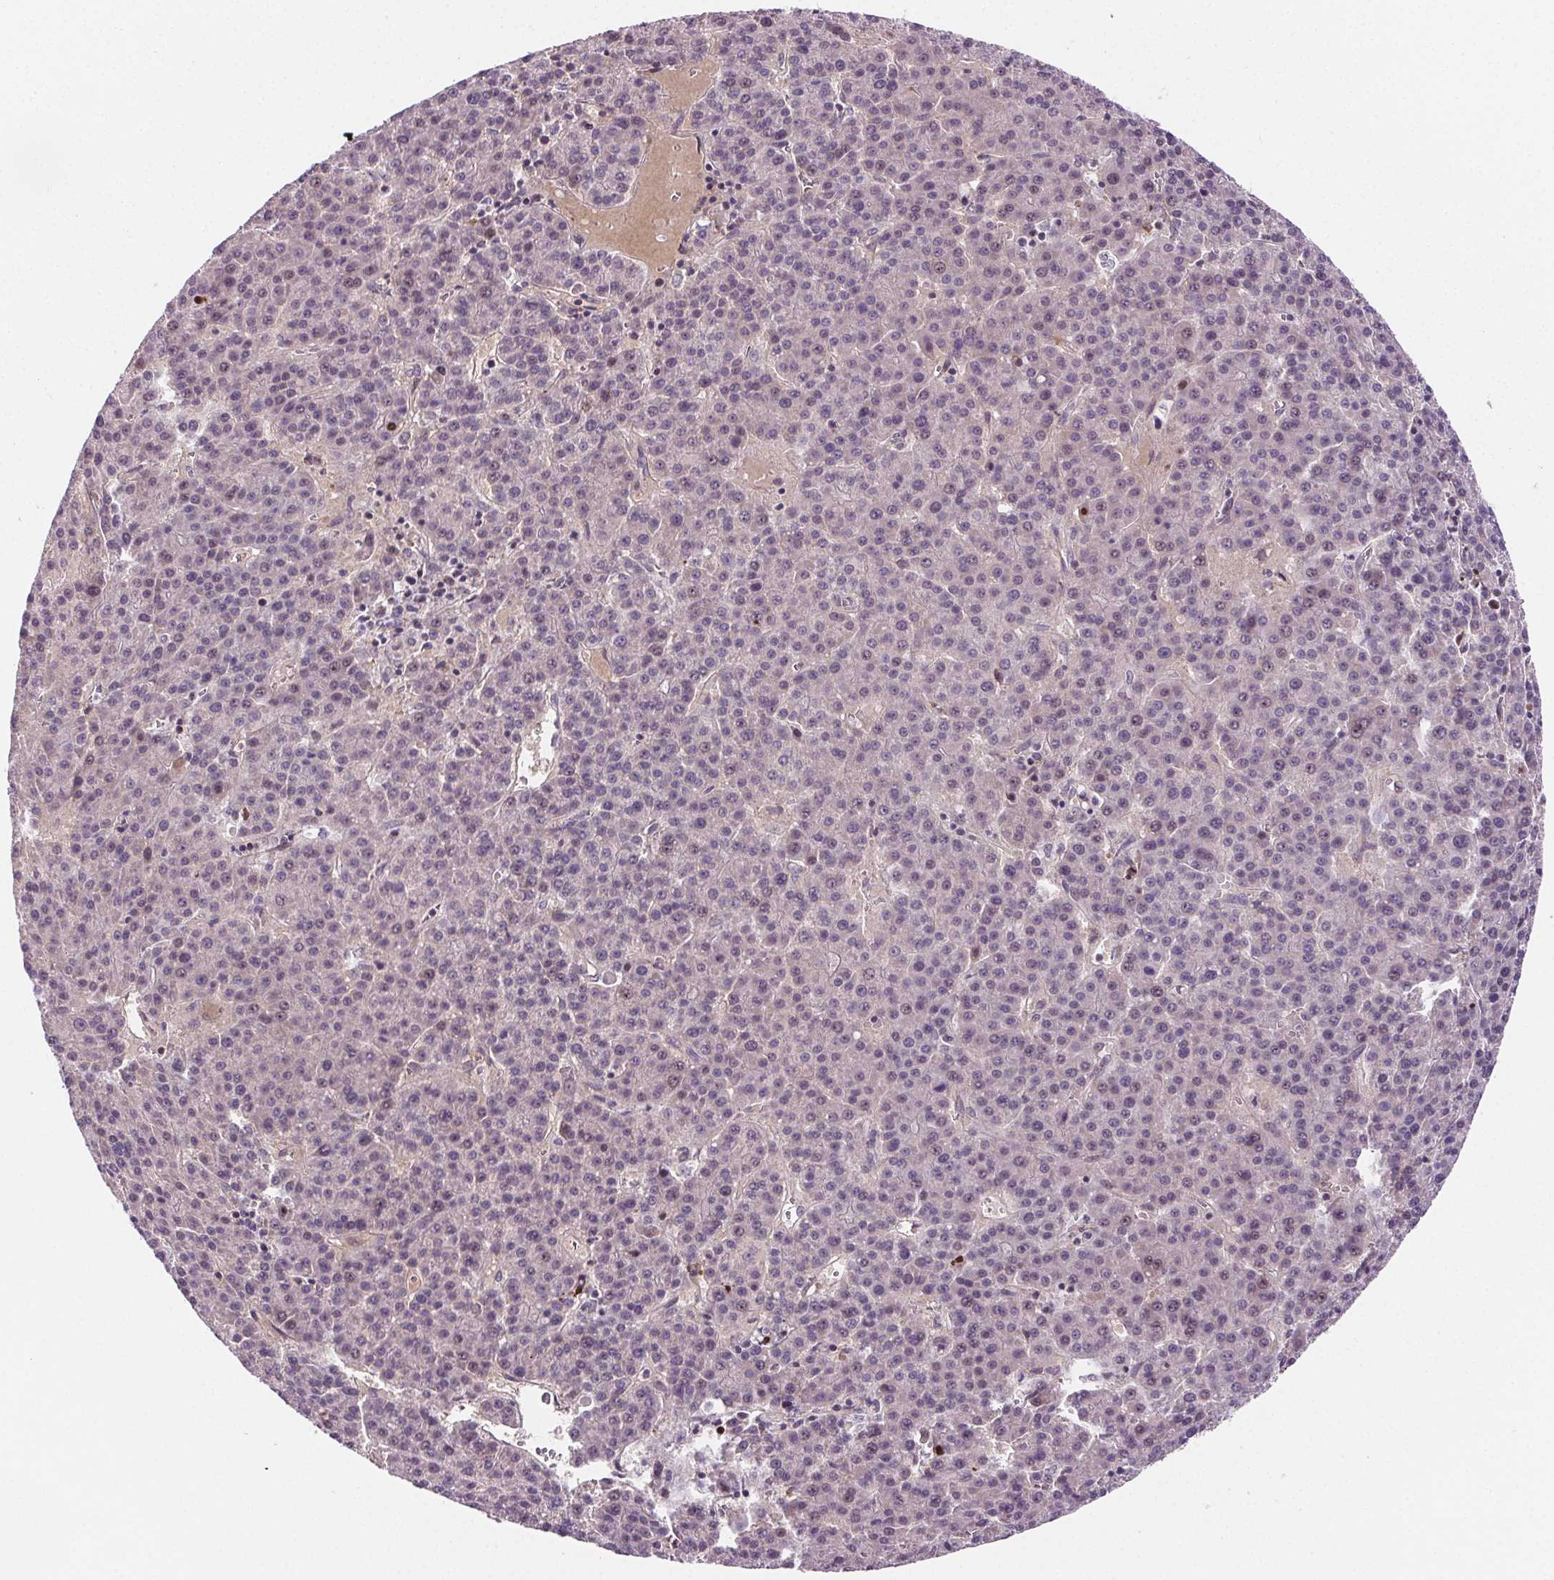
{"staining": {"intensity": "negative", "quantity": "none", "location": "none"}, "tissue": "liver cancer", "cell_type": "Tumor cells", "image_type": "cancer", "snomed": [{"axis": "morphology", "description": "Carcinoma, Hepatocellular, NOS"}, {"axis": "topography", "description": "Liver"}], "caption": "A photomicrograph of liver hepatocellular carcinoma stained for a protein demonstrates no brown staining in tumor cells.", "gene": "SUCLA2", "patient": {"sex": "female", "age": 58}}